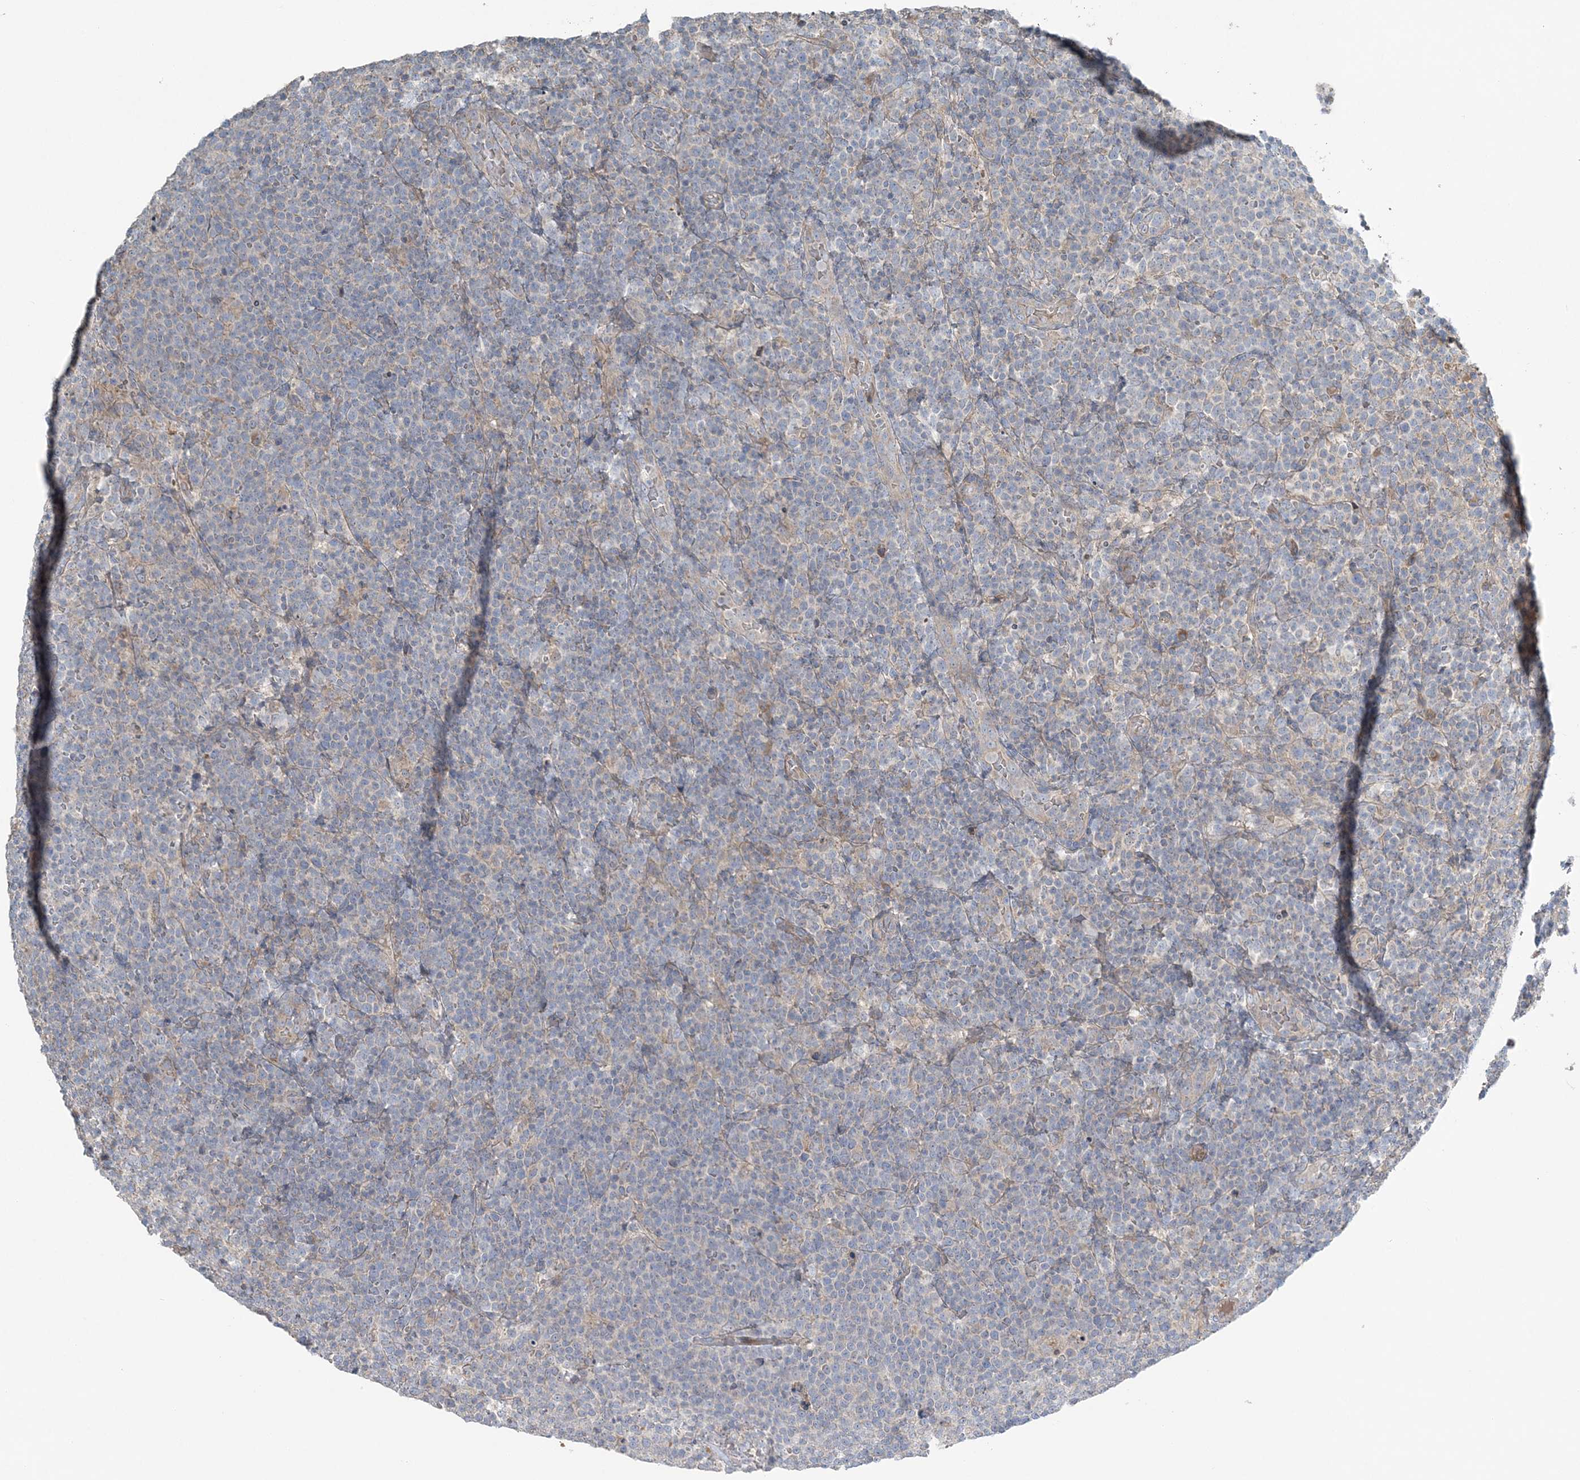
{"staining": {"intensity": "negative", "quantity": "none", "location": "none"}, "tissue": "lymphoma", "cell_type": "Tumor cells", "image_type": "cancer", "snomed": [{"axis": "morphology", "description": "Malignant lymphoma, non-Hodgkin's type, High grade"}, {"axis": "topography", "description": "Lymph node"}], "caption": "Human malignant lymphoma, non-Hodgkin's type (high-grade) stained for a protein using IHC demonstrates no positivity in tumor cells.", "gene": "SLC4A10", "patient": {"sex": "male", "age": 61}}